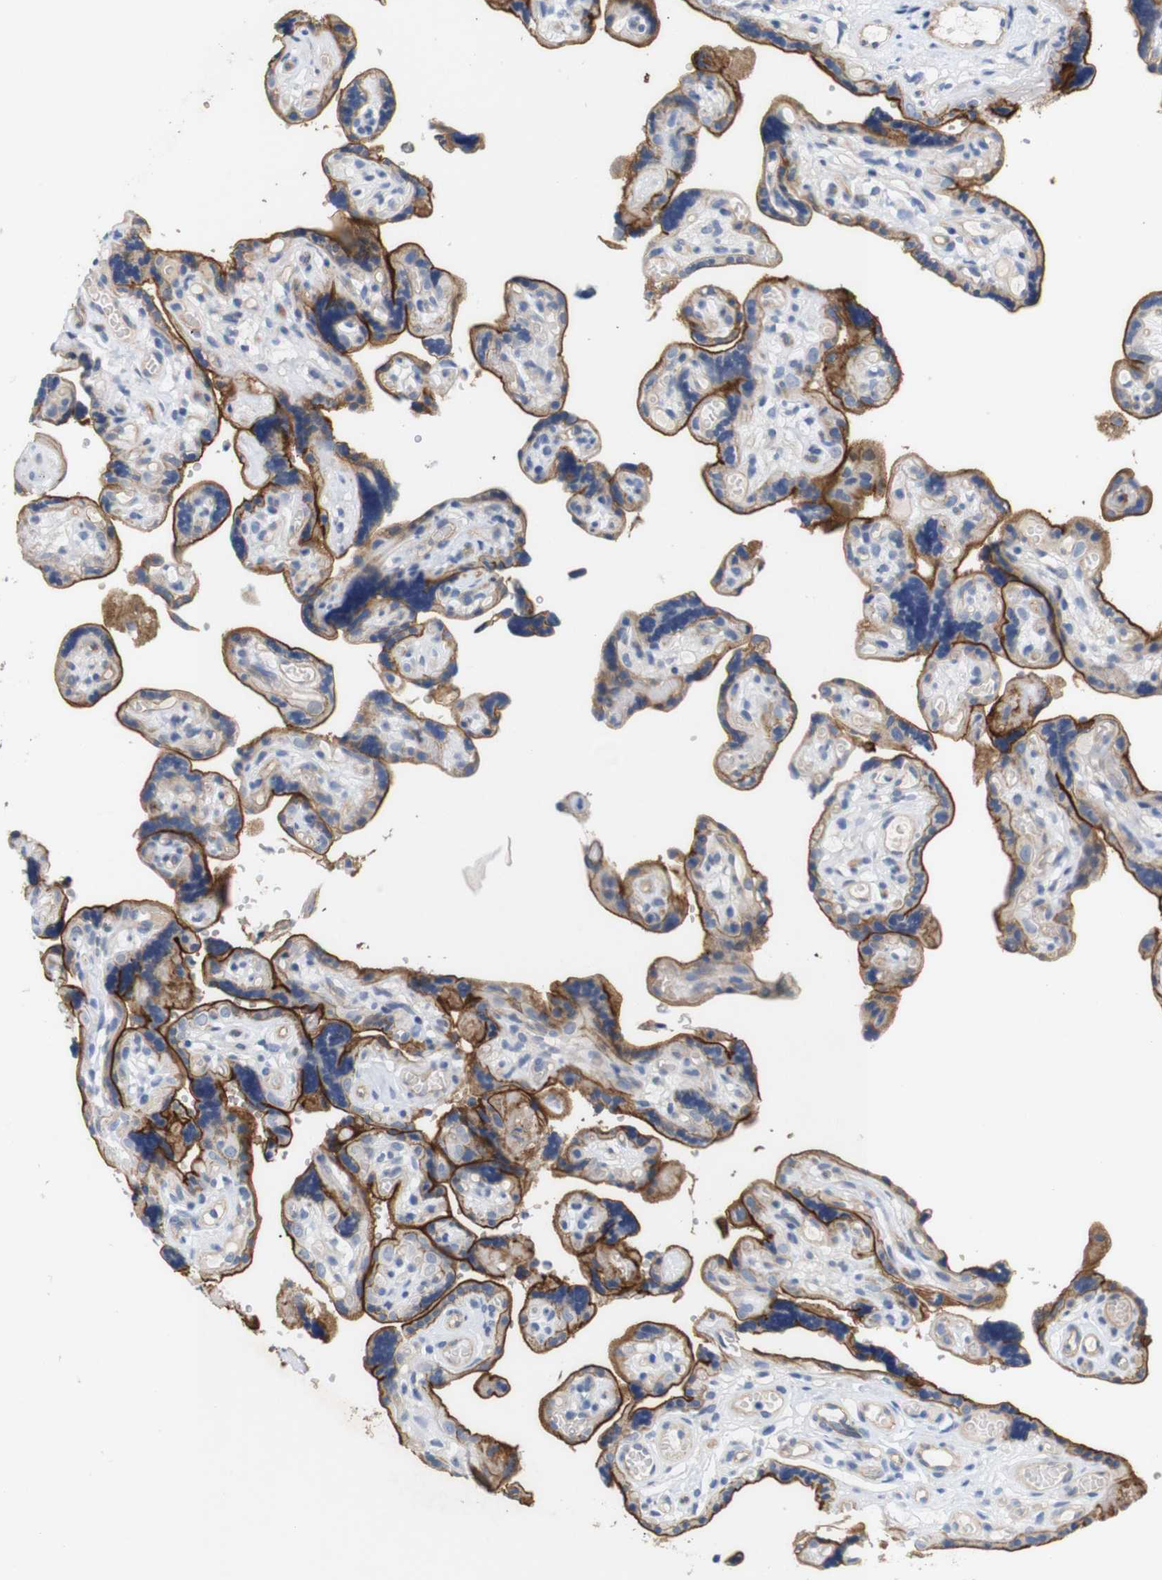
{"staining": {"intensity": "moderate", "quantity": "25%-75%", "location": "cytoplasmic/membranous"}, "tissue": "placenta", "cell_type": "Decidual cells", "image_type": "normal", "snomed": [{"axis": "morphology", "description": "Normal tissue, NOS"}, {"axis": "topography", "description": "Placenta"}], "caption": "Moderate cytoplasmic/membranous protein staining is seen in about 25%-75% of decidual cells in placenta.", "gene": "ITGA5", "patient": {"sex": "female", "age": 30}}